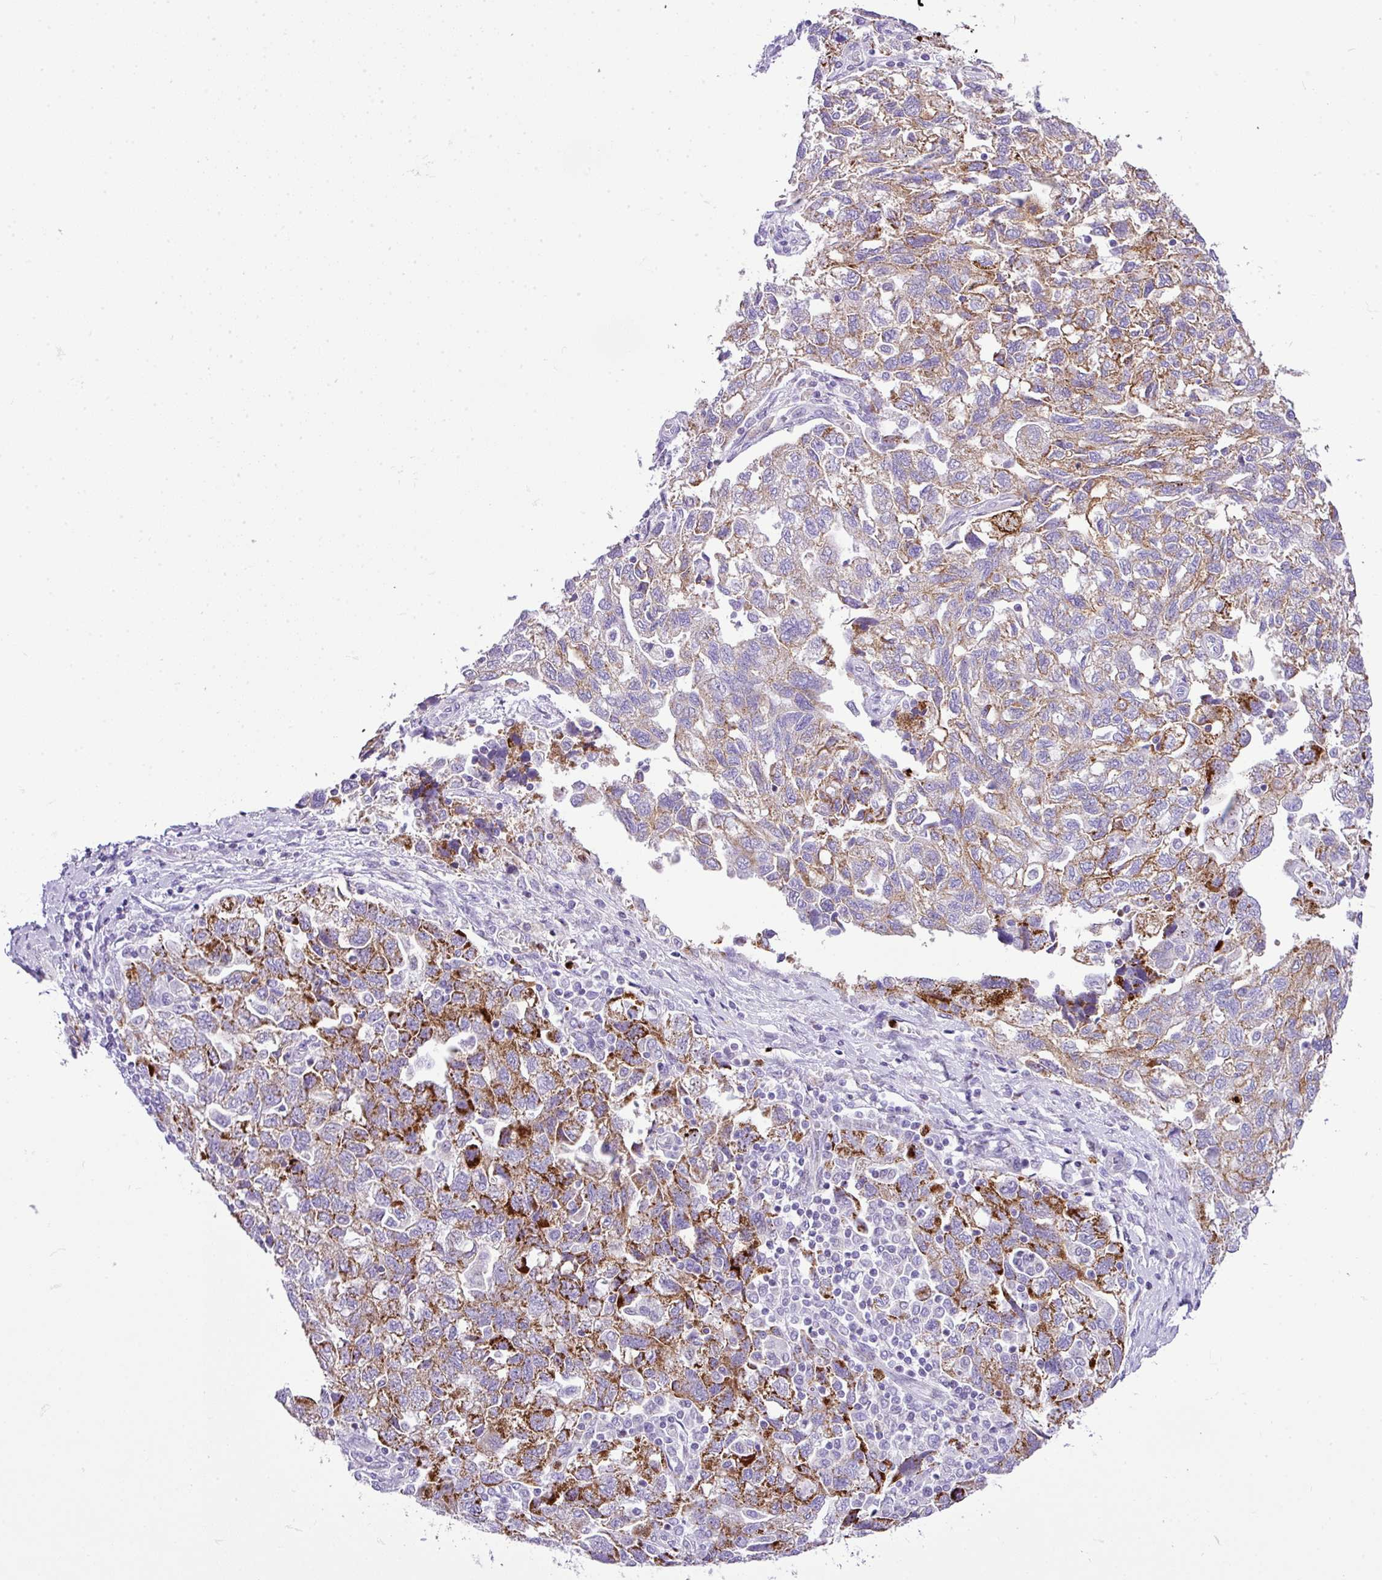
{"staining": {"intensity": "moderate", "quantity": "25%-75%", "location": "cytoplasmic/membranous"}, "tissue": "ovarian cancer", "cell_type": "Tumor cells", "image_type": "cancer", "snomed": [{"axis": "morphology", "description": "Carcinoma, NOS"}, {"axis": "morphology", "description": "Cystadenocarcinoma, serous, NOS"}, {"axis": "topography", "description": "Ovary"}], "caption": "This is a histology image of immunohistochemistry staining of ovarian cancer (serous cystadenocarcinoma), which shows moderate positivity in the cytoplasmic/membranous of tumor cells.", "gene": "RCAN2", "patient": {"sex": "female", "age": 69}}